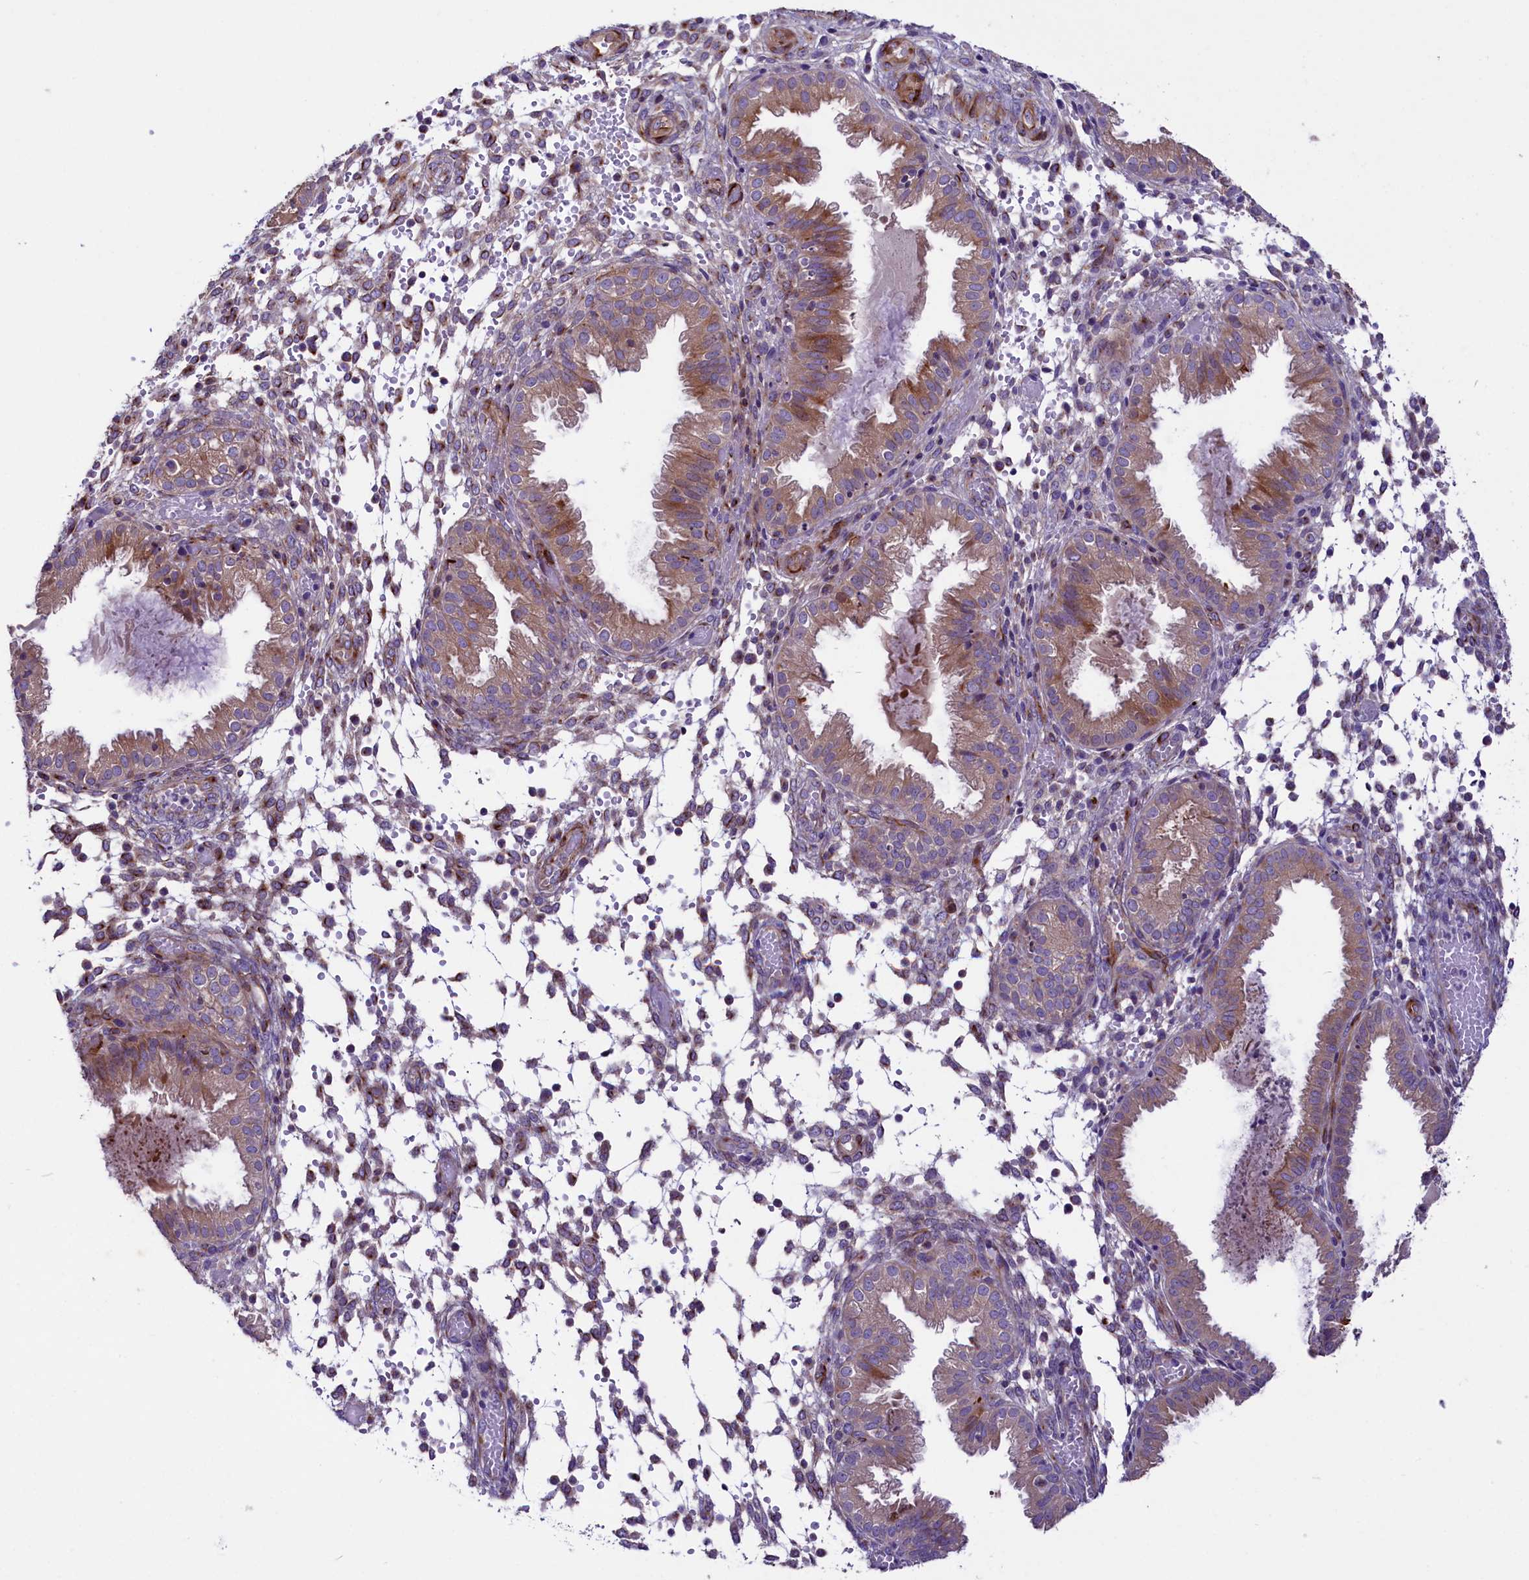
{"staining": {"intensity": "moderate", "quantity": "<25%", "location": "cytoplasmic/membranous"}, "tissue": "endometrium", "cell_type": "Cells in endometrial stroma", "image_type": "normal", "snomed": [{"axis": "morphology", "description": "Normal tissue, NOS"}, {"axis": "topography", "description": "Endometrium"}], "caption": "DAB (3,3'-diaminobenzidine) immunohistochemical staining of unremarkable human endometrium reveals moderate cytoplasmic/membranous protein staining in approximately <25% of cells in endometrial stroma.", "gene": "CD99L2", "patient": {"sex": "female", "age": 33}}